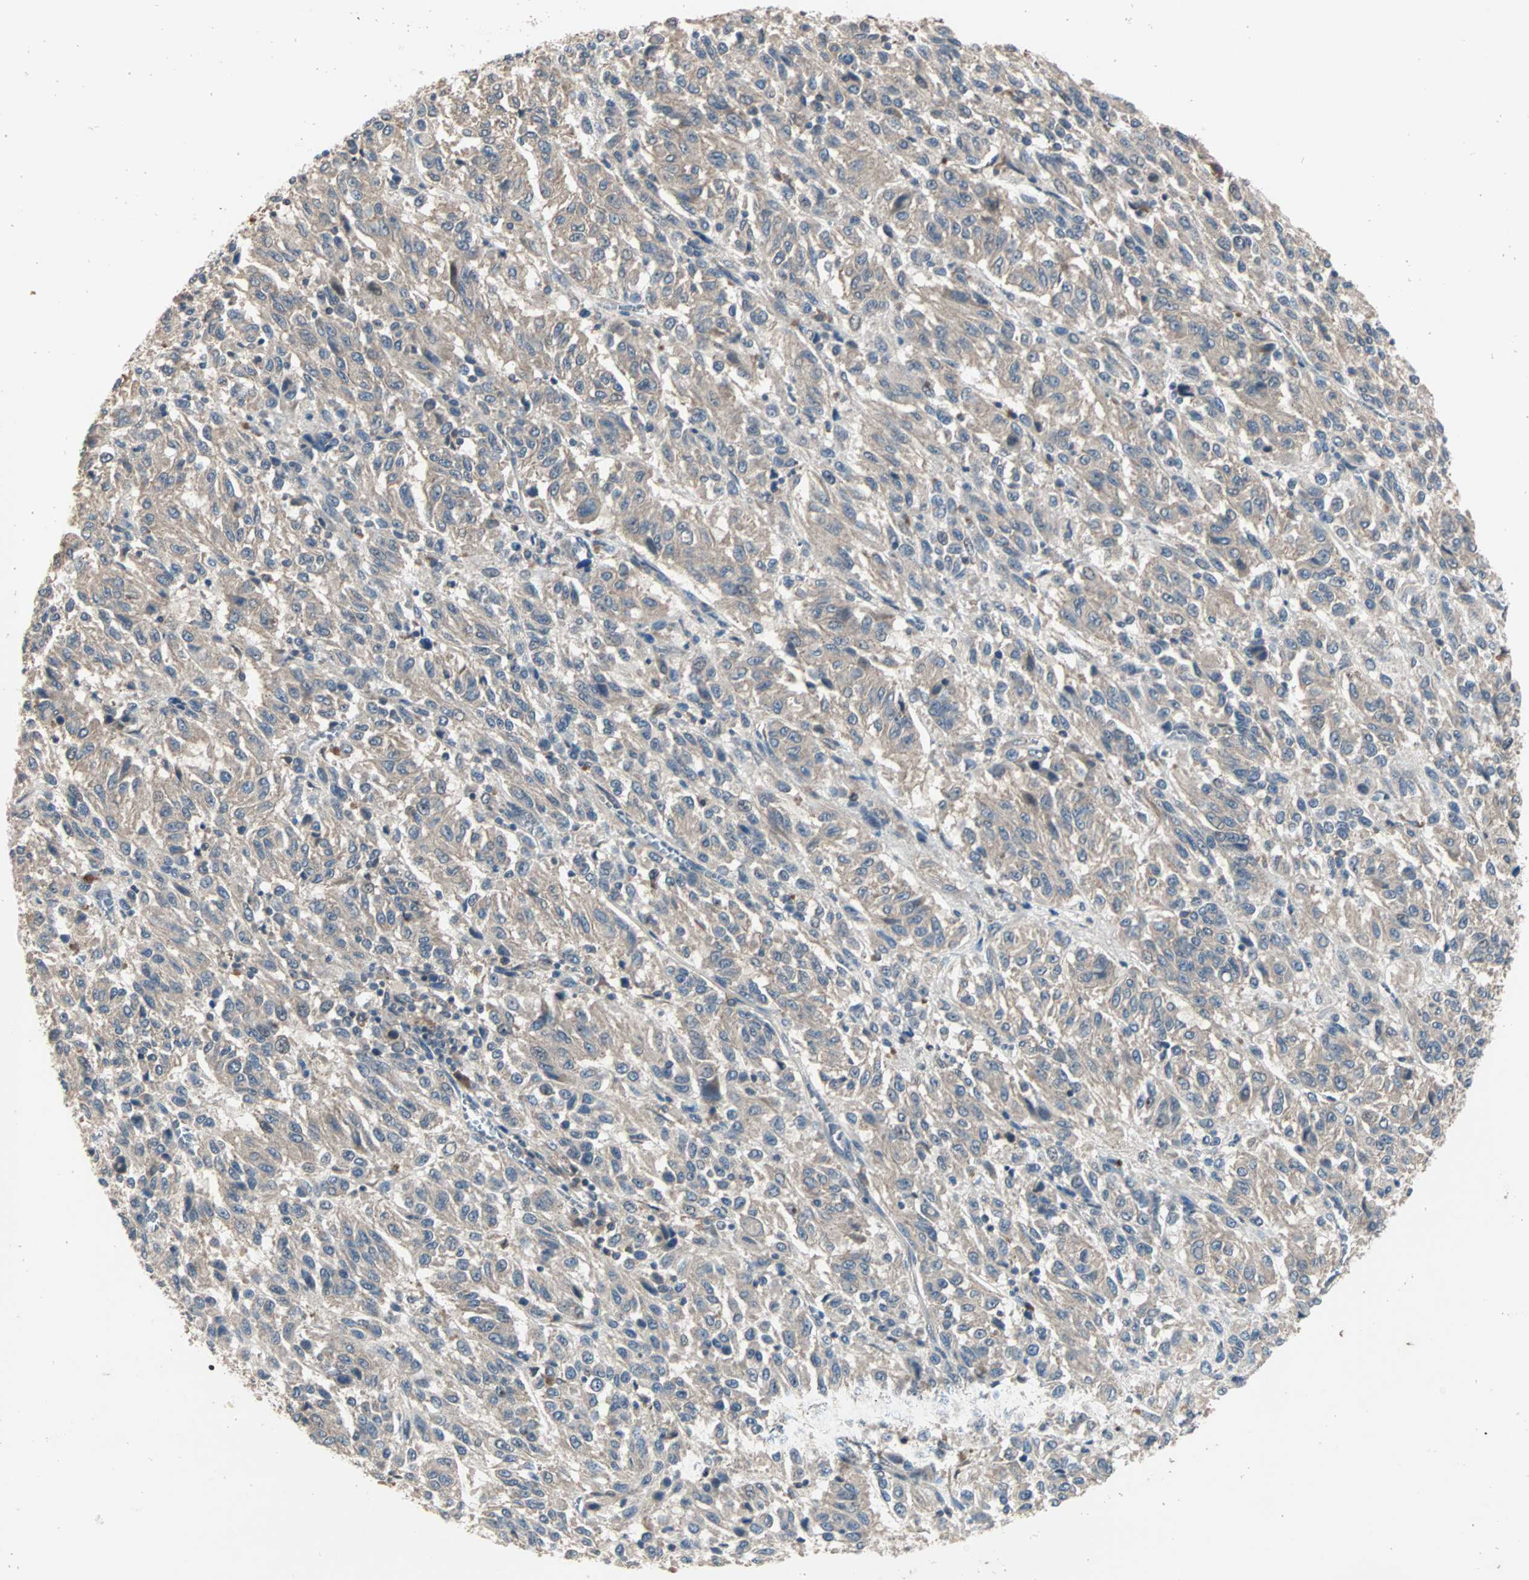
{"staining": {"intensity": "weak", "quantity": ">75%", "location": "cytoplasmic/membranous"}, "tissue": "melanoma", "cell_type": "Tumor cells", "image_type": "cancer", "snomed": [{"axis": "morphology", "description": "Malignant melanoma, Metastatic site"}, {"axis": "topography", "description": "Lung"}], "caption": "Weak cytoplasmic/membranous staining is identified in about >75% of tumor cells in melanoma.", "gene": "TTF2", "patient": {"sex": "male", "age": 64}}